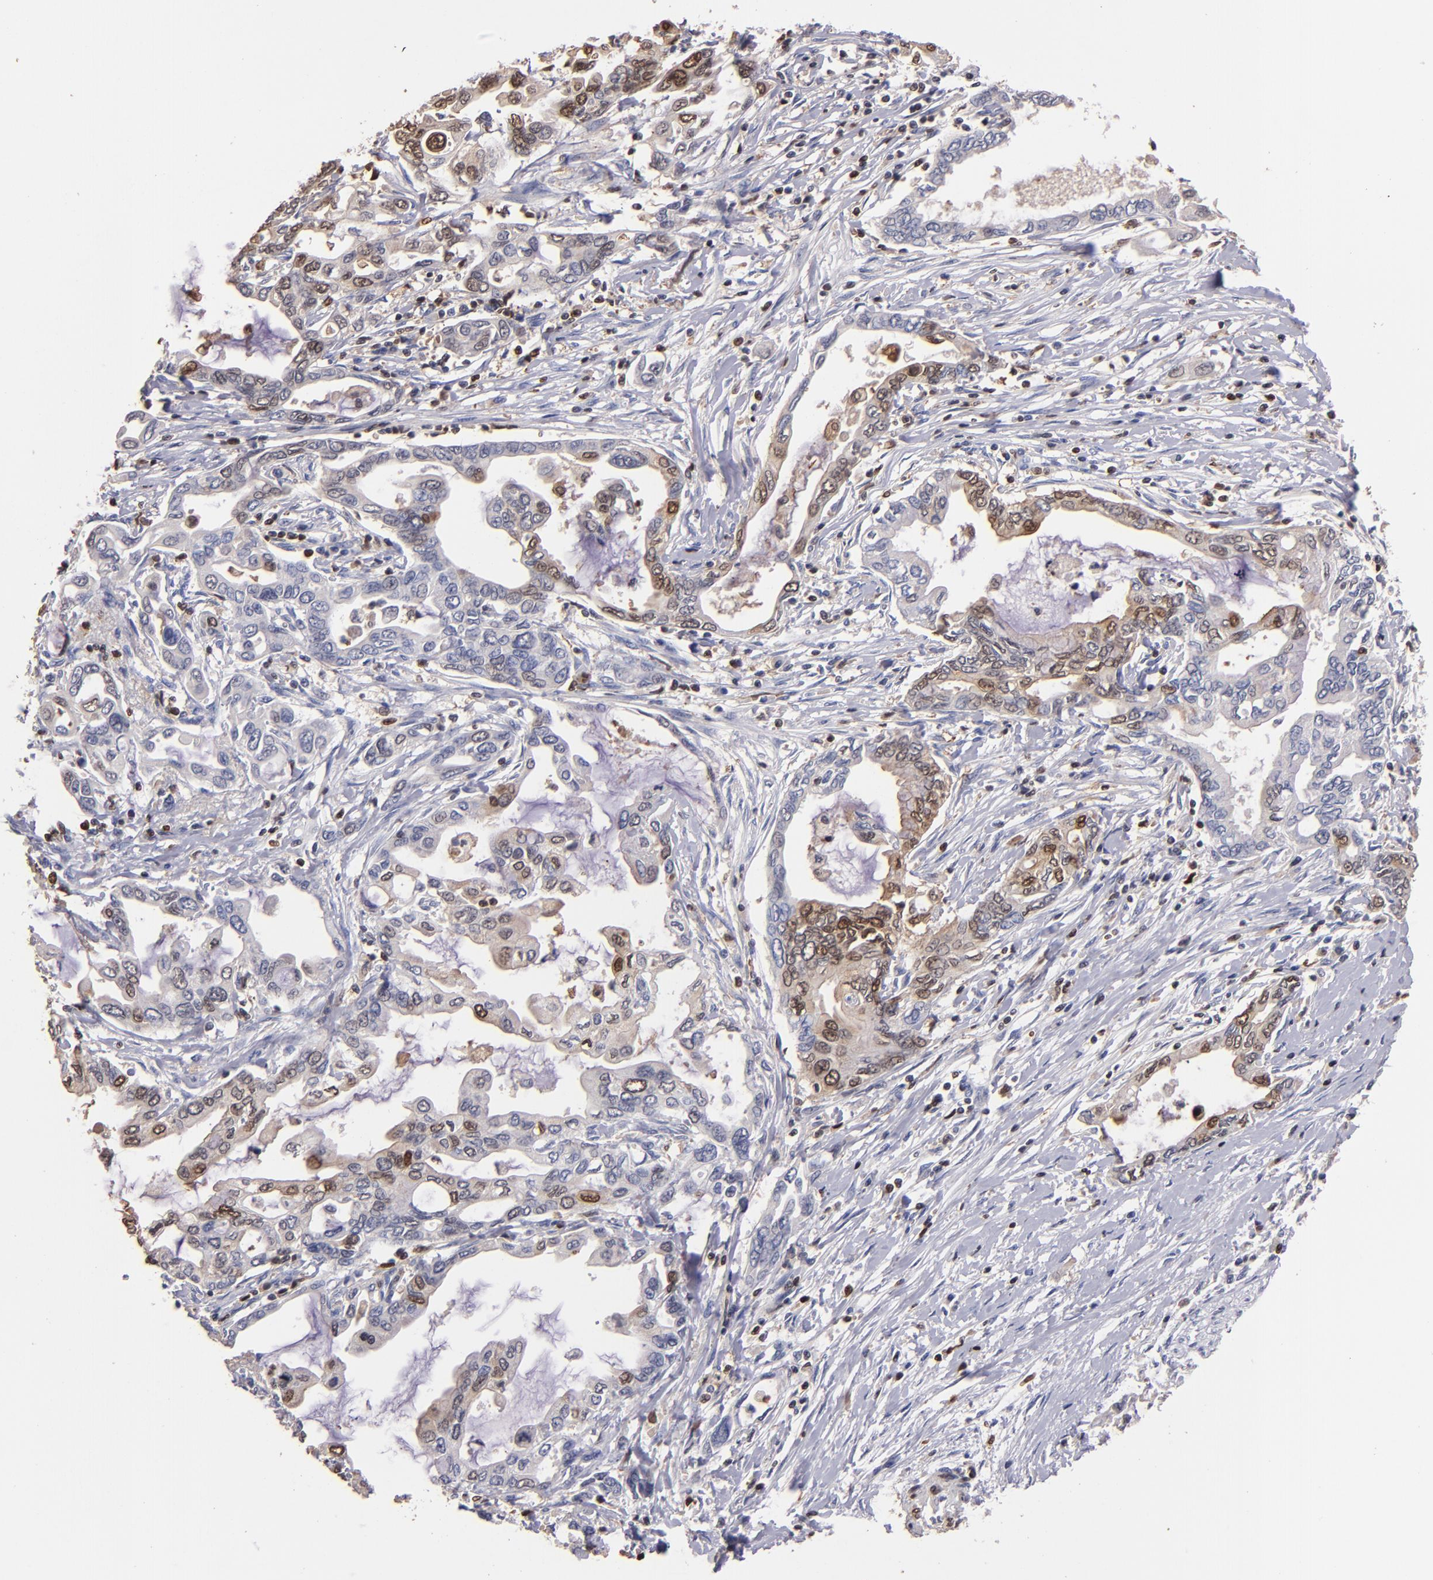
{"staining": {"intensity": "weak", "quantity": "<25%", "location": "nuclear"}, "tissue": "pancreatic cancer", "cell_type": "Tumor cells", "image_type": "cancer", "snomed": [{"axis": "morphology", "description": "Adenocarcinoma, NOS"}, {"axis": "topography", "description": "Pancreas"}], "caption": "There is no significant positivity in tumor cells of pancreatic adenocarcinoma.", "gene": "S100A4", "patient": {"sex": "female", "age": 57}}